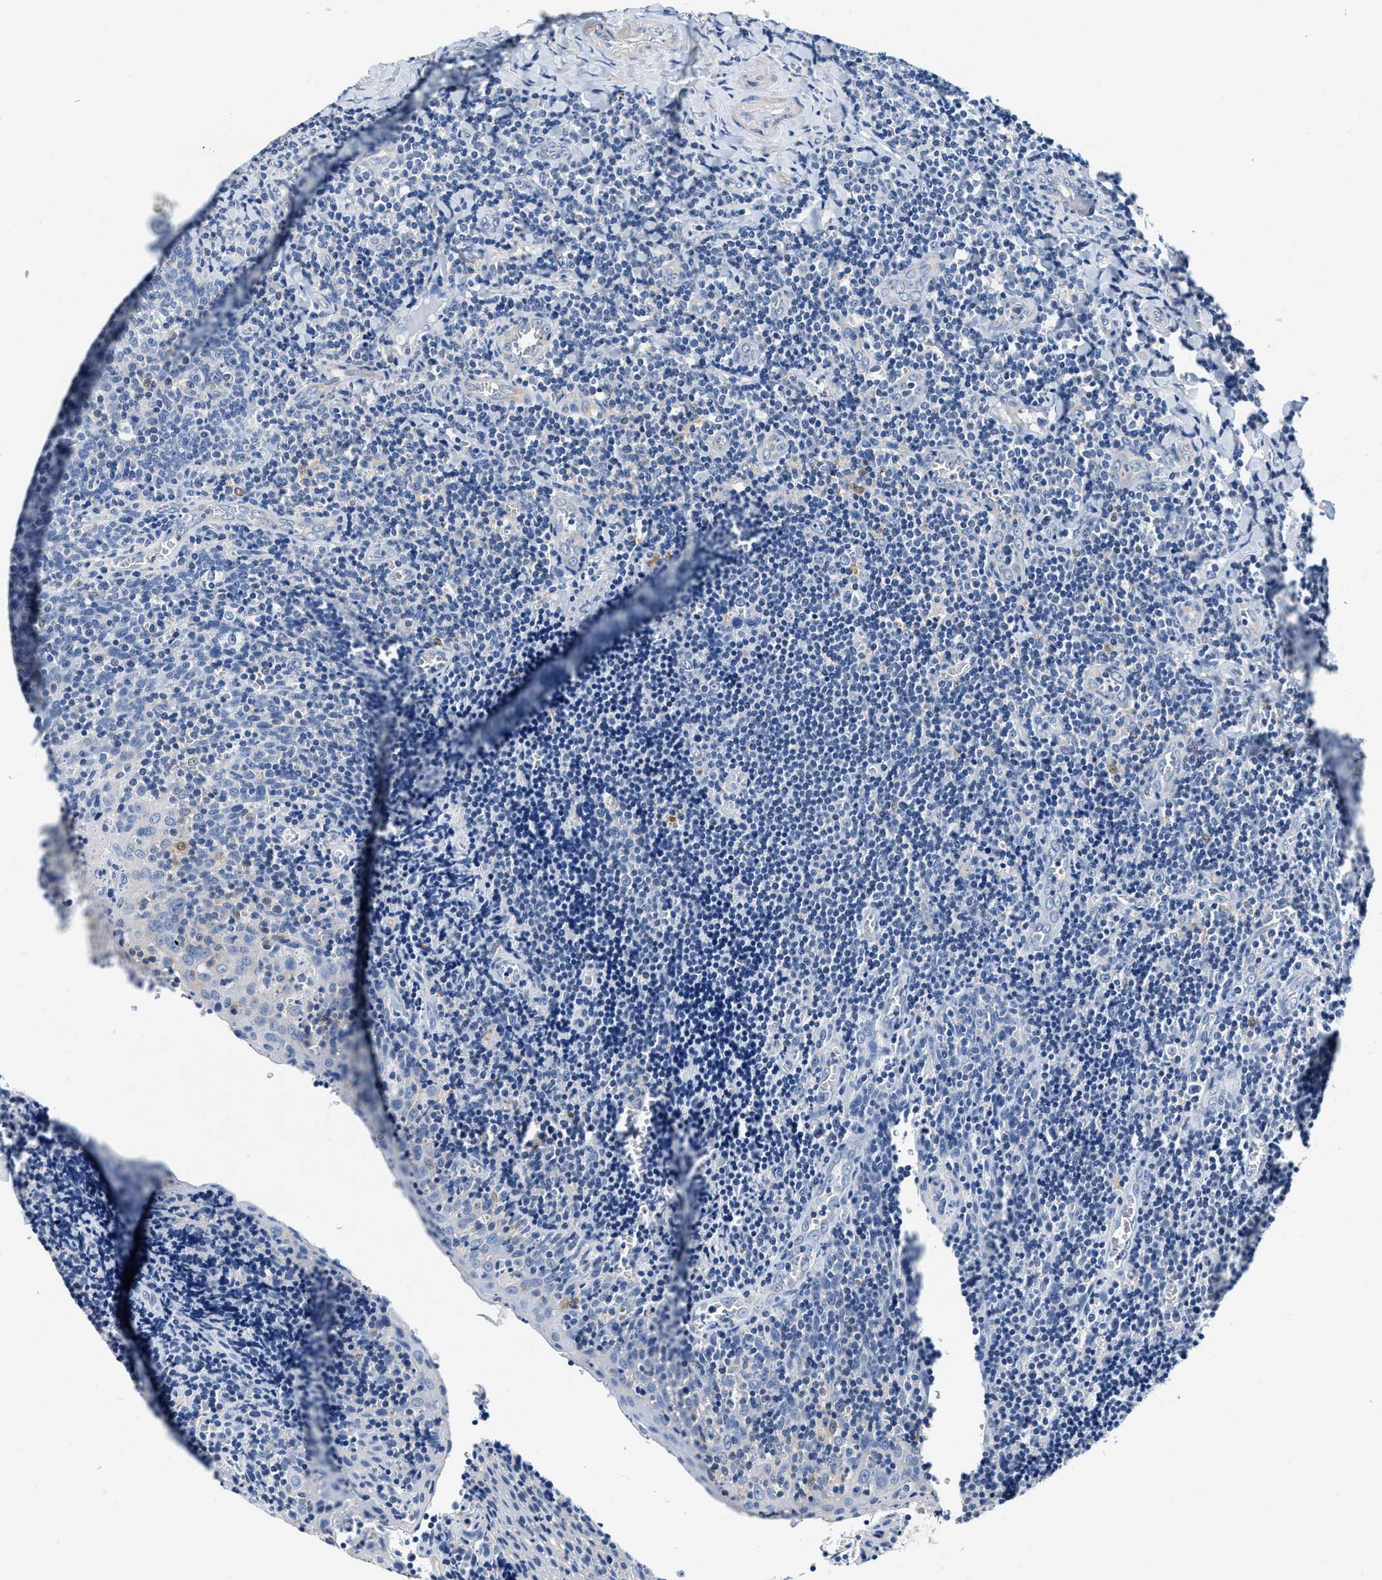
{"staining": {"intensity": "moderate", "quantity": "<25%", "location": "cytoplasmic/membranous"}, "tissue": "tonsil", "cell_type": "Germinal center cells", "image_type": "normal", "snomed": [{"axis": "morphology", "description": "Normal tissue, NOS"}, {"axis": "morphology", "description": "Inflammation, NOS"}, {"axis": "topography", "description": "Tonsil"}], "caption": "Tonsil stained with immunohistochemistry (IHC) displays moderate cytoplasmic/membranous expression in approximately <25% of germinal center cells. The staining was performed using DAB (3,3'-diaminobenzidine) to visualize the protein expression in brown, while the nuclei were stained in blue with hematoxylin (Magnification: 20x).", "gene": "EIF2AK2", "patient": {"sex": "female", "age": 31}}